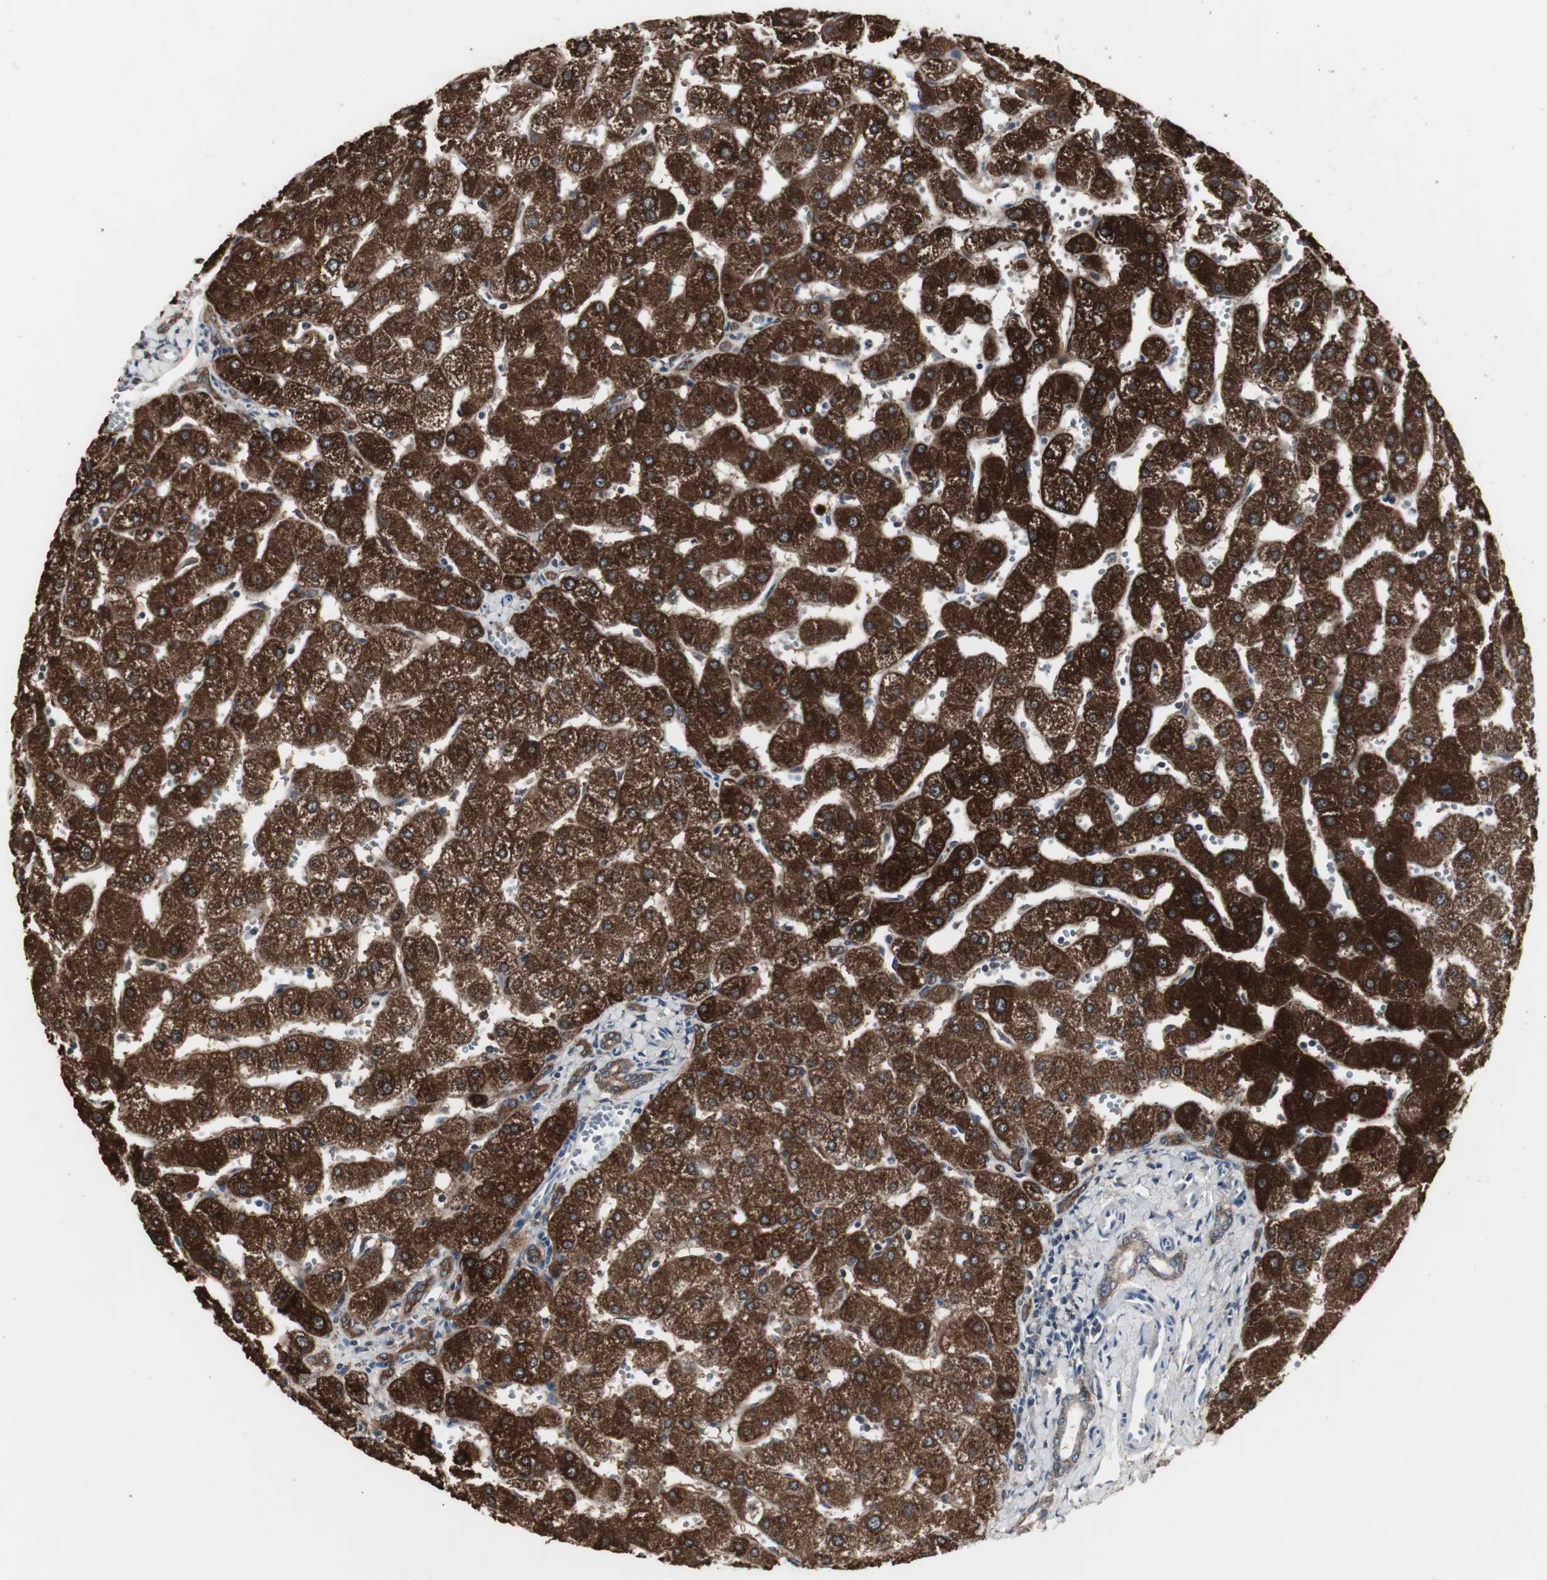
{"staining": {"intensity": "strong", "quantity": ">75%", "location": "cytoplasmic/membranous"}, "tissue": "liver", "cell_type": "Cholangiocytes", "image_type": "normal", "snomed": [{"axis": "morphology", "description": "Normal tissue, NOS"}, {"axis": "topography", "description": "Liver"}], "caption": "Cholangiocytes demonstrate high levels of strong cytoplasmic/membranous staining in approximately >75% of cells in unremarkable liver. (Brightfield microscopy of DAB IHC at high magnification).", "gene": "HPRT1", "patient": {"sex": "male", "age": 67}}